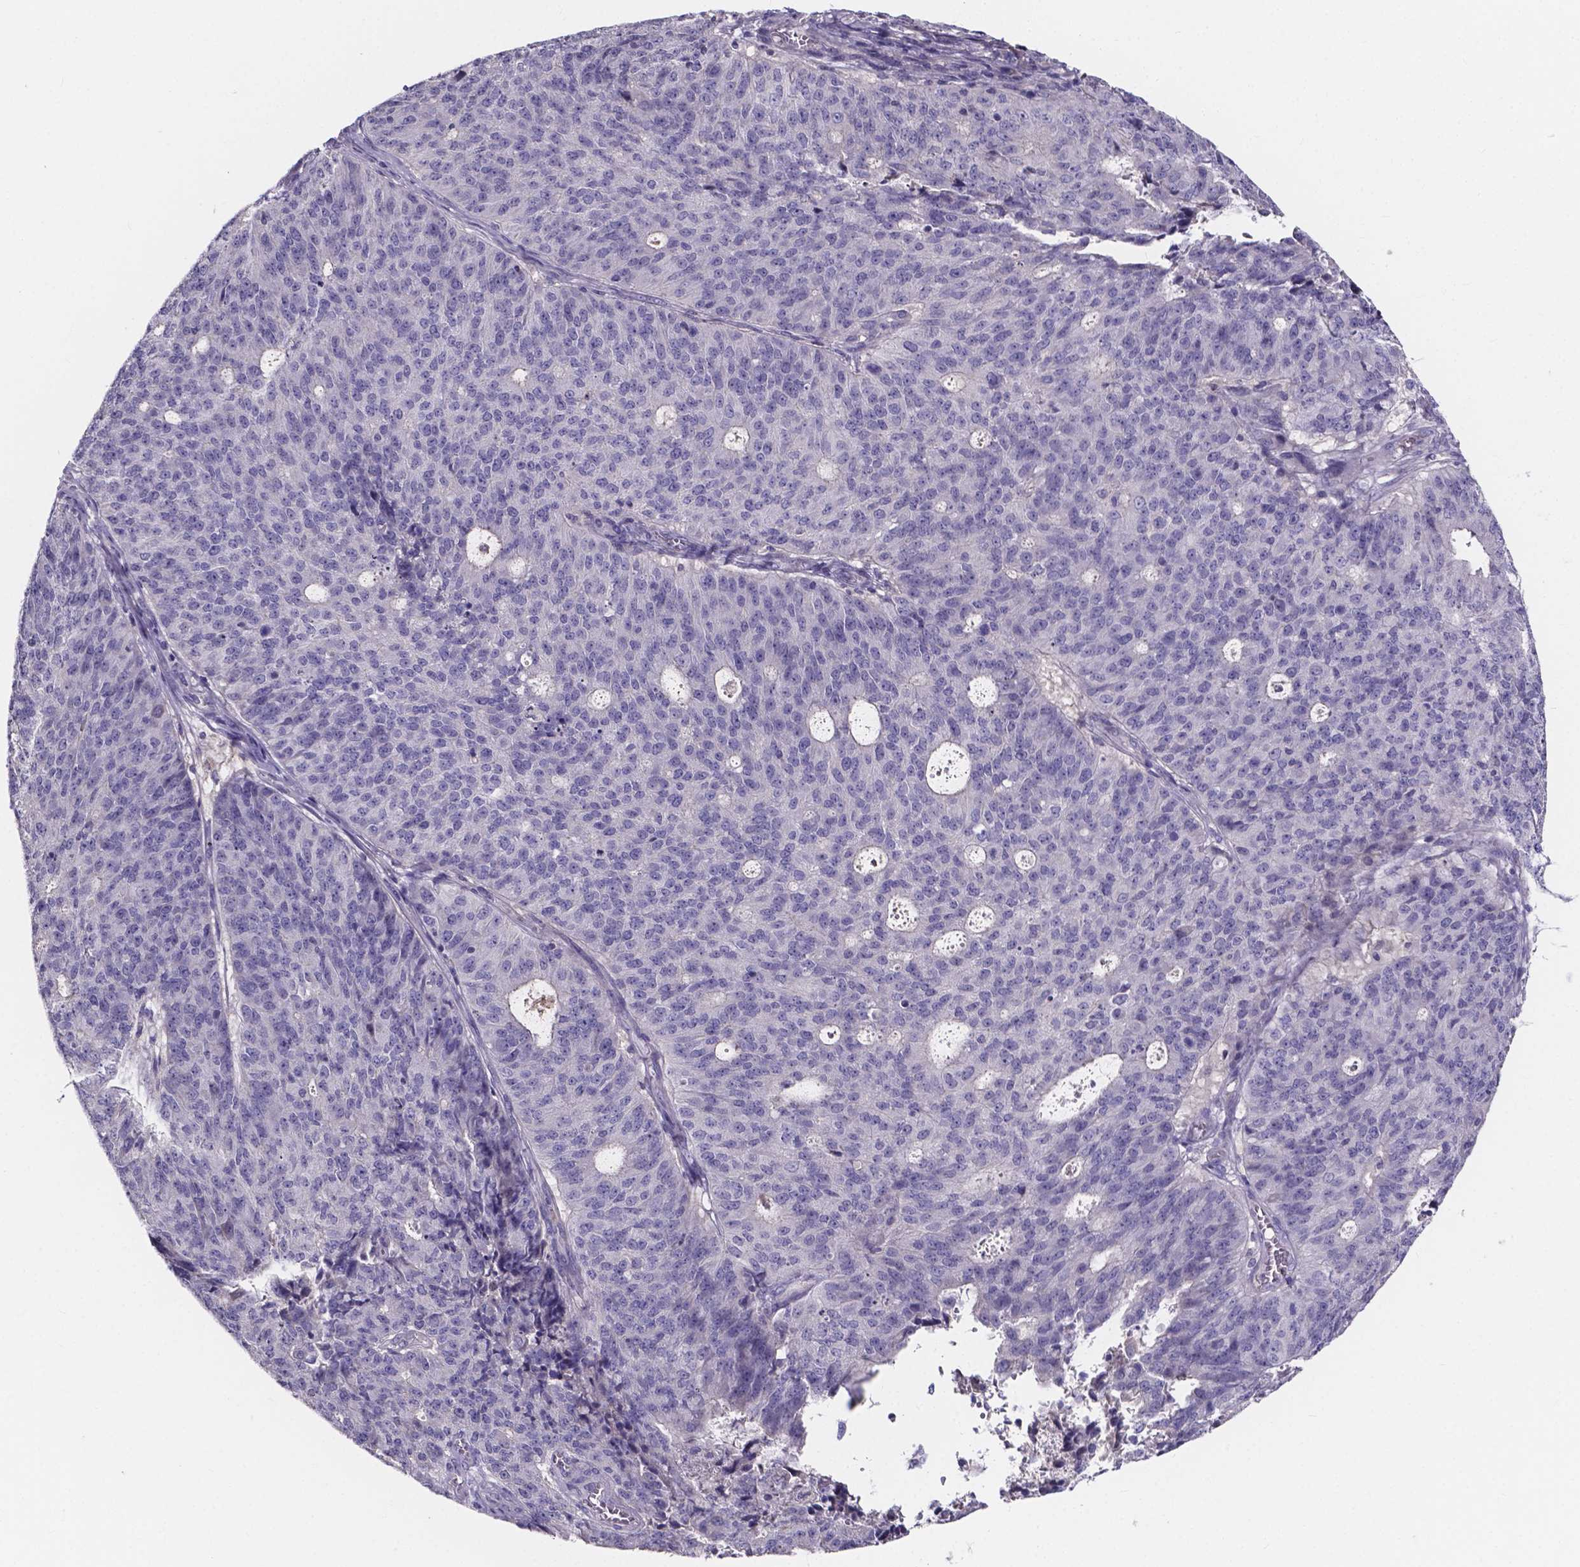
{"staining": {"intensity": "negative", "quantity": "none", "location": "none"}, "tissue": "endometrial cancer", "cell_type": "Tumor cells", "image_type": "cancer", "snomed": [{"axis": "morphology", "description": "Adenocarcinoma, NOS"}, {"axis": "topography", "description": "Endometrium"}], "caption": "The immunohistochemistry (IHC) image has no significant staining in tumor cells of endometrial cancer (adenocarcinoma) tissue.", "gene": "SPOCD1", "patient": {"sex": "female", "age": 82}}